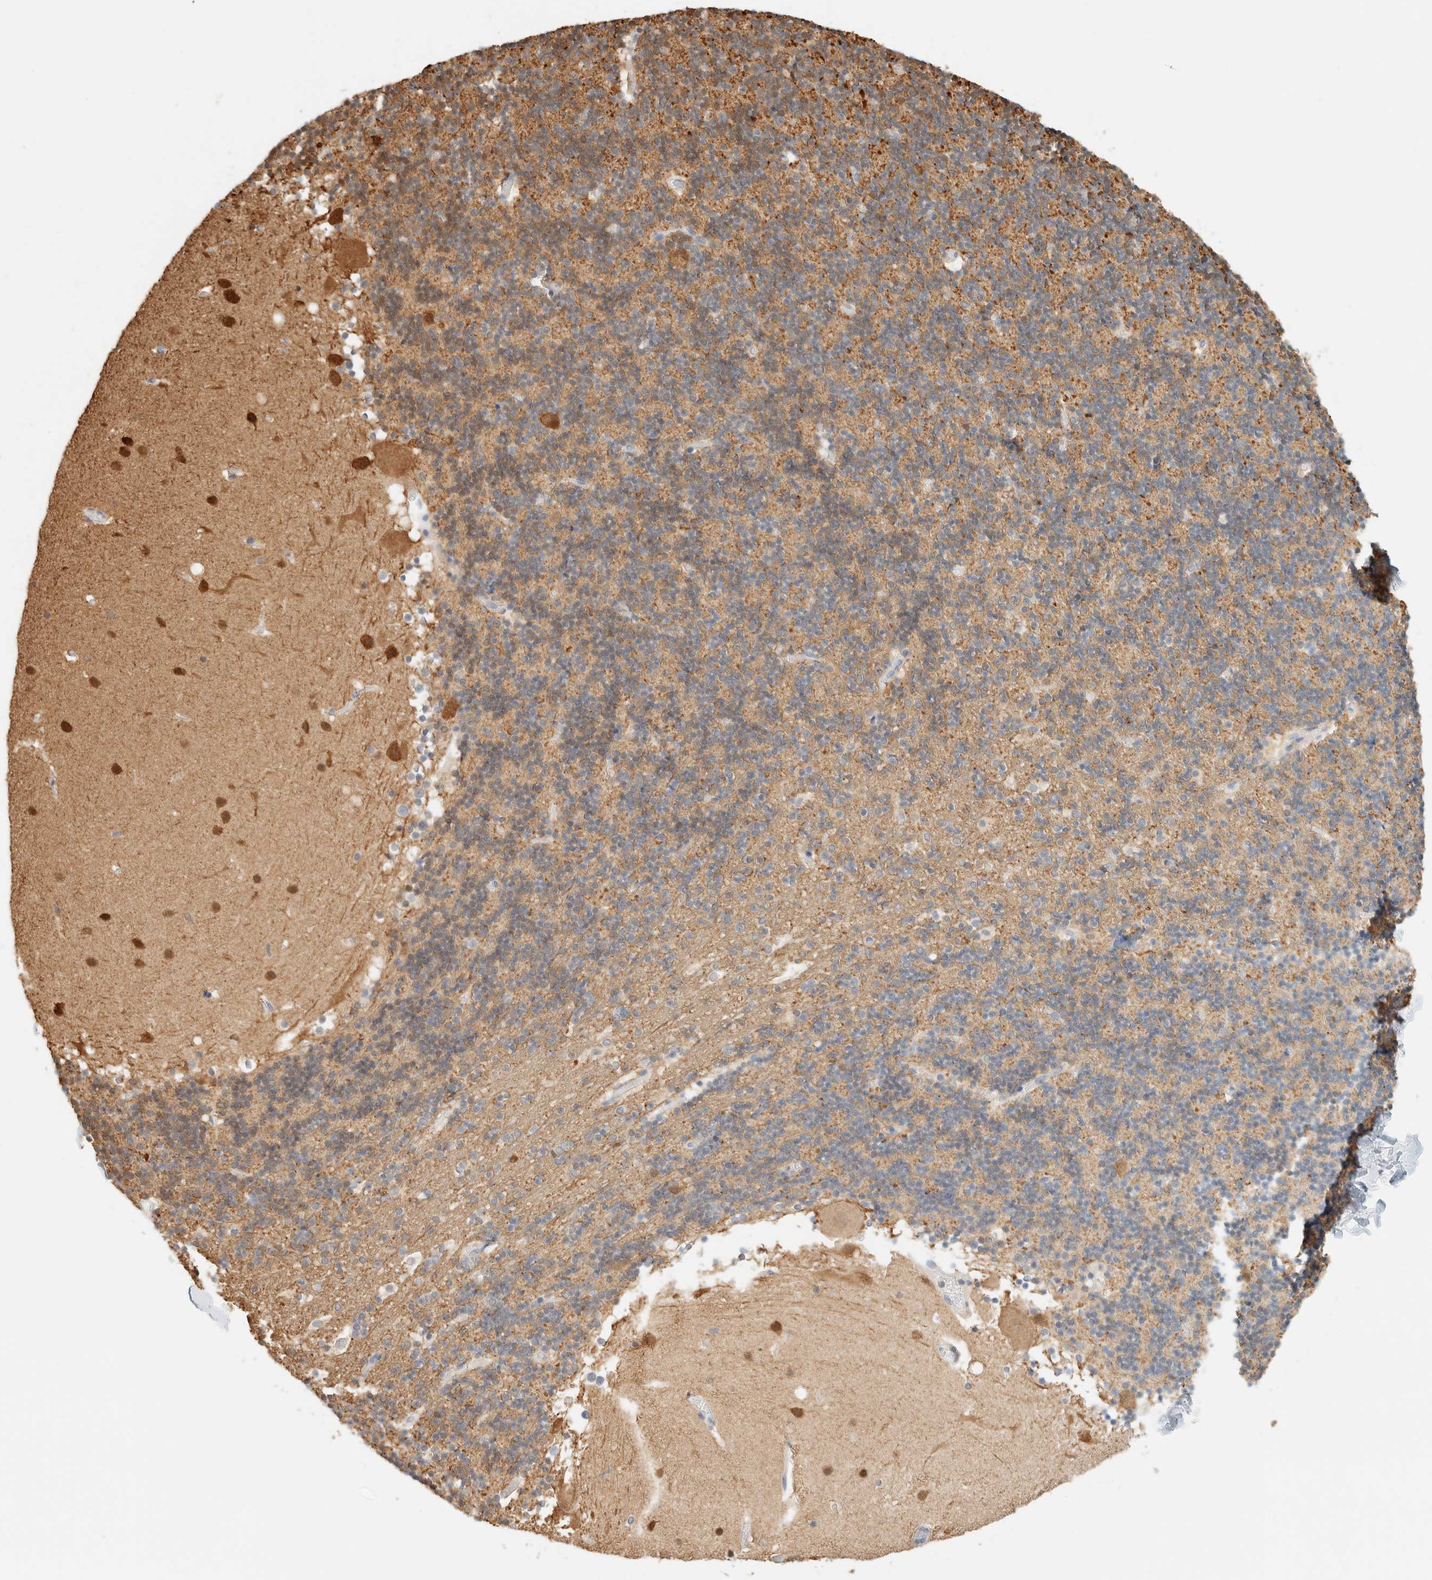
{"staining": {"intensity": "moderate", "quantity": "<25%", "location": "cytoplasmic/membranous"}, "tissue": "cerebellum", "cell_type": "Cells in granular layer", "image_type": "normal", "snomed": [{"axis": "morphology", "description": "Normal tissue, NOS"}, {"axis": "topography", "description": "Cerebellum"}], "caption": "Cells in granular layer demonstrate moderate cytoplasmic/membranous positivity in approximately <25% of cells in normal cerebellum. The staining was performed using DAB (3,3'-diaminobenzidine), with brown indicating positive protein expression. Nuclei are stained blue with hematoxylin.", "gene": "ZBTB37", "patient": {"sex": "male", "age": 57}}